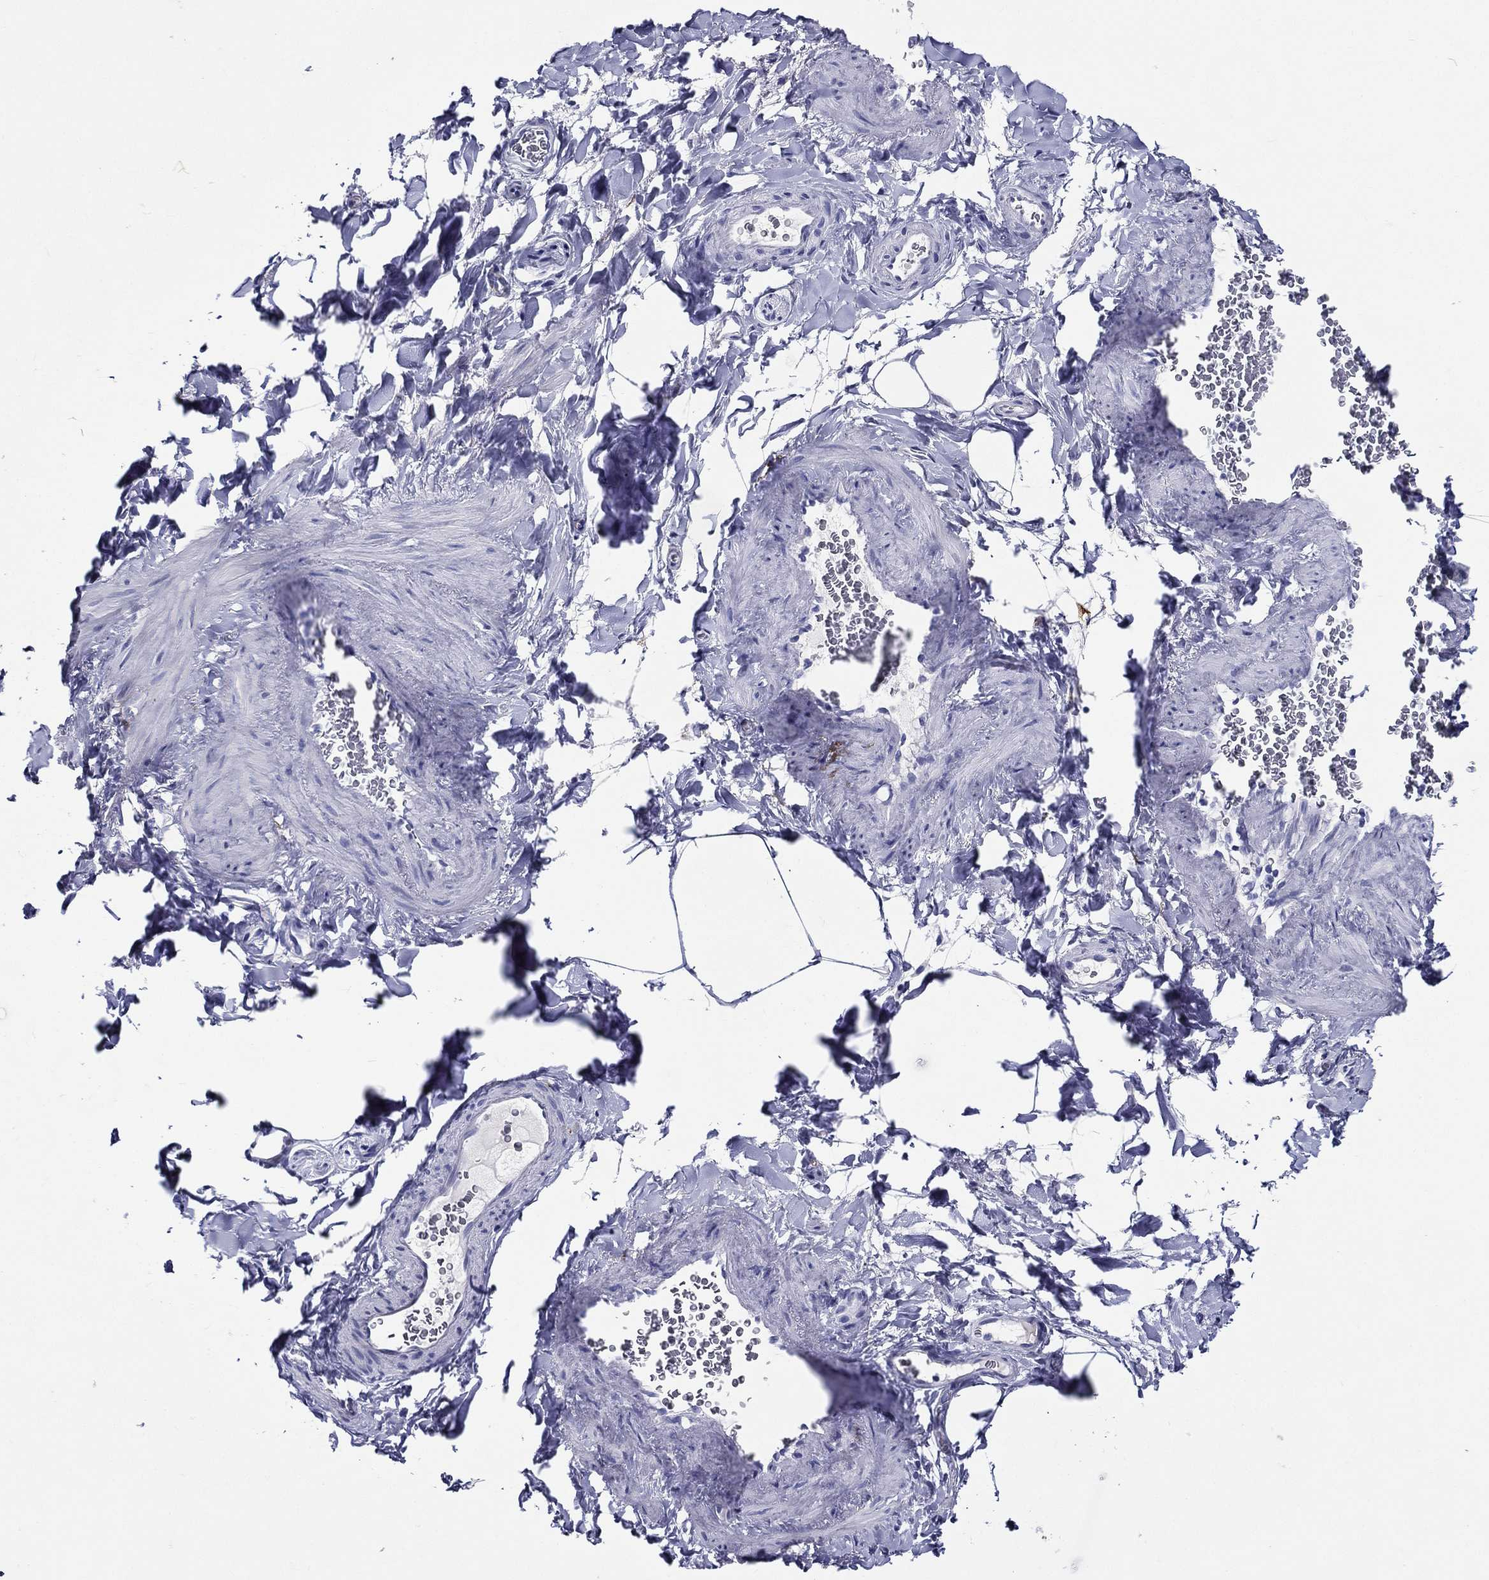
{"staining": {"intensity": "negative", "quantity": "none", "location": "none"}, "tissue": "soft tissue", "cell_type": "Fibroblasts", "image_type": "normal", "snomed": [{"axis": "morphology", "description": "Normal tissue, NOS"}, {"axis": "topography", "description": "Soft tissue"}, {"axis": "topography", "description": "Vascular tissue"}], "caption": "There is no significant expression in fibroblasts of soft tissue. (DAB (3,3'-diaminobenzidine) immunohistochemistry (IHC) with hematoxylin counter stain).", "gene": "ACE2", "patient": {"sex": "male", "age": 41}}